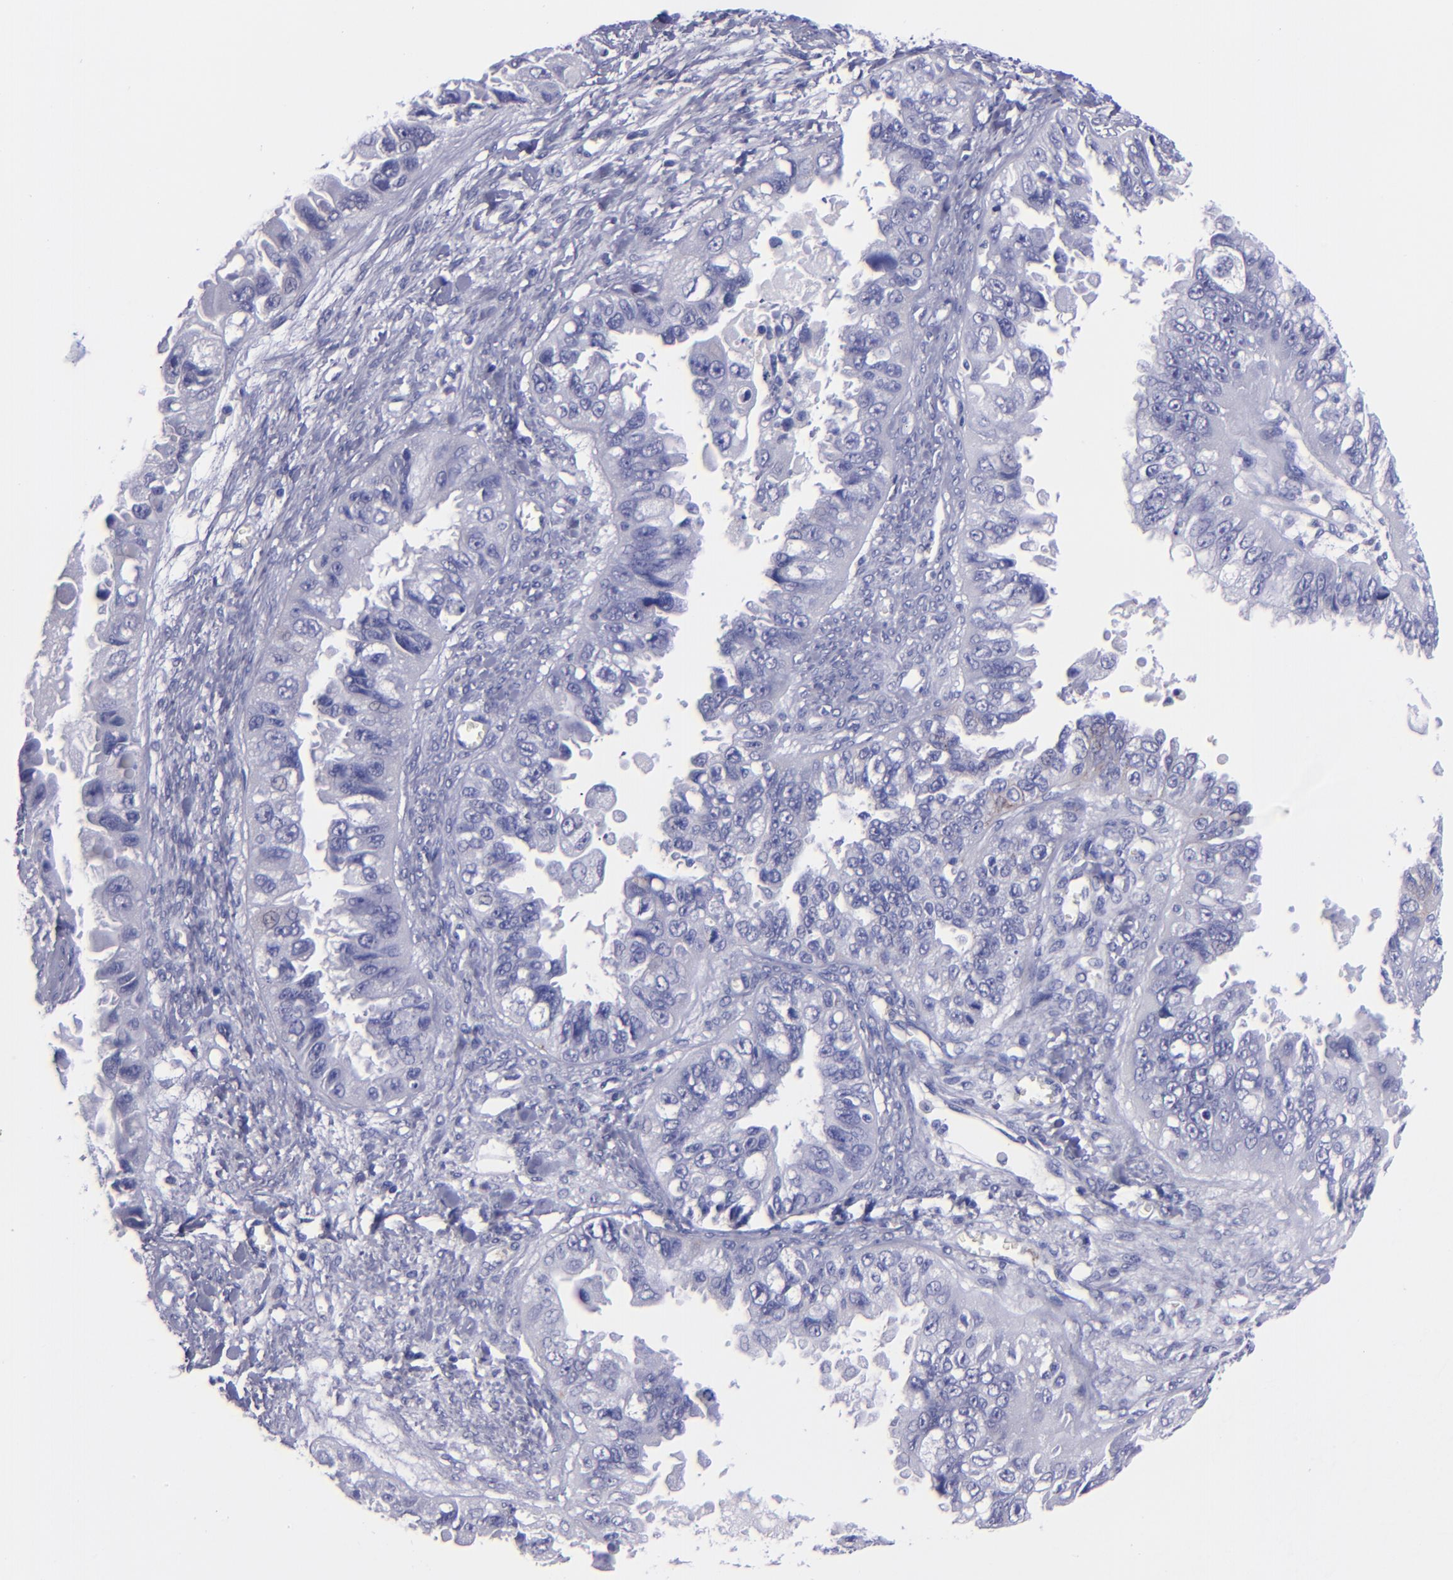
{"staining": {"intensity": "negative", "quantity": "none", "location": "none"}, "tissue": "ovarian cancer", "cell_type": "Tumor cells", "image_type": "cancer", "snomed": [{"axis": "morphology", "description": "Carcinoma, endometroid"}, {"axis": "topography", "description": "Ovary"}], "caption": "A high-resolution histopathology image shows immunohistochemistry (IHC) staining of ovarian cancer, which reveals no significant positivity in tumor cells.", "gene": "CR1", "patient": {"sex": "female", "age": 85}}